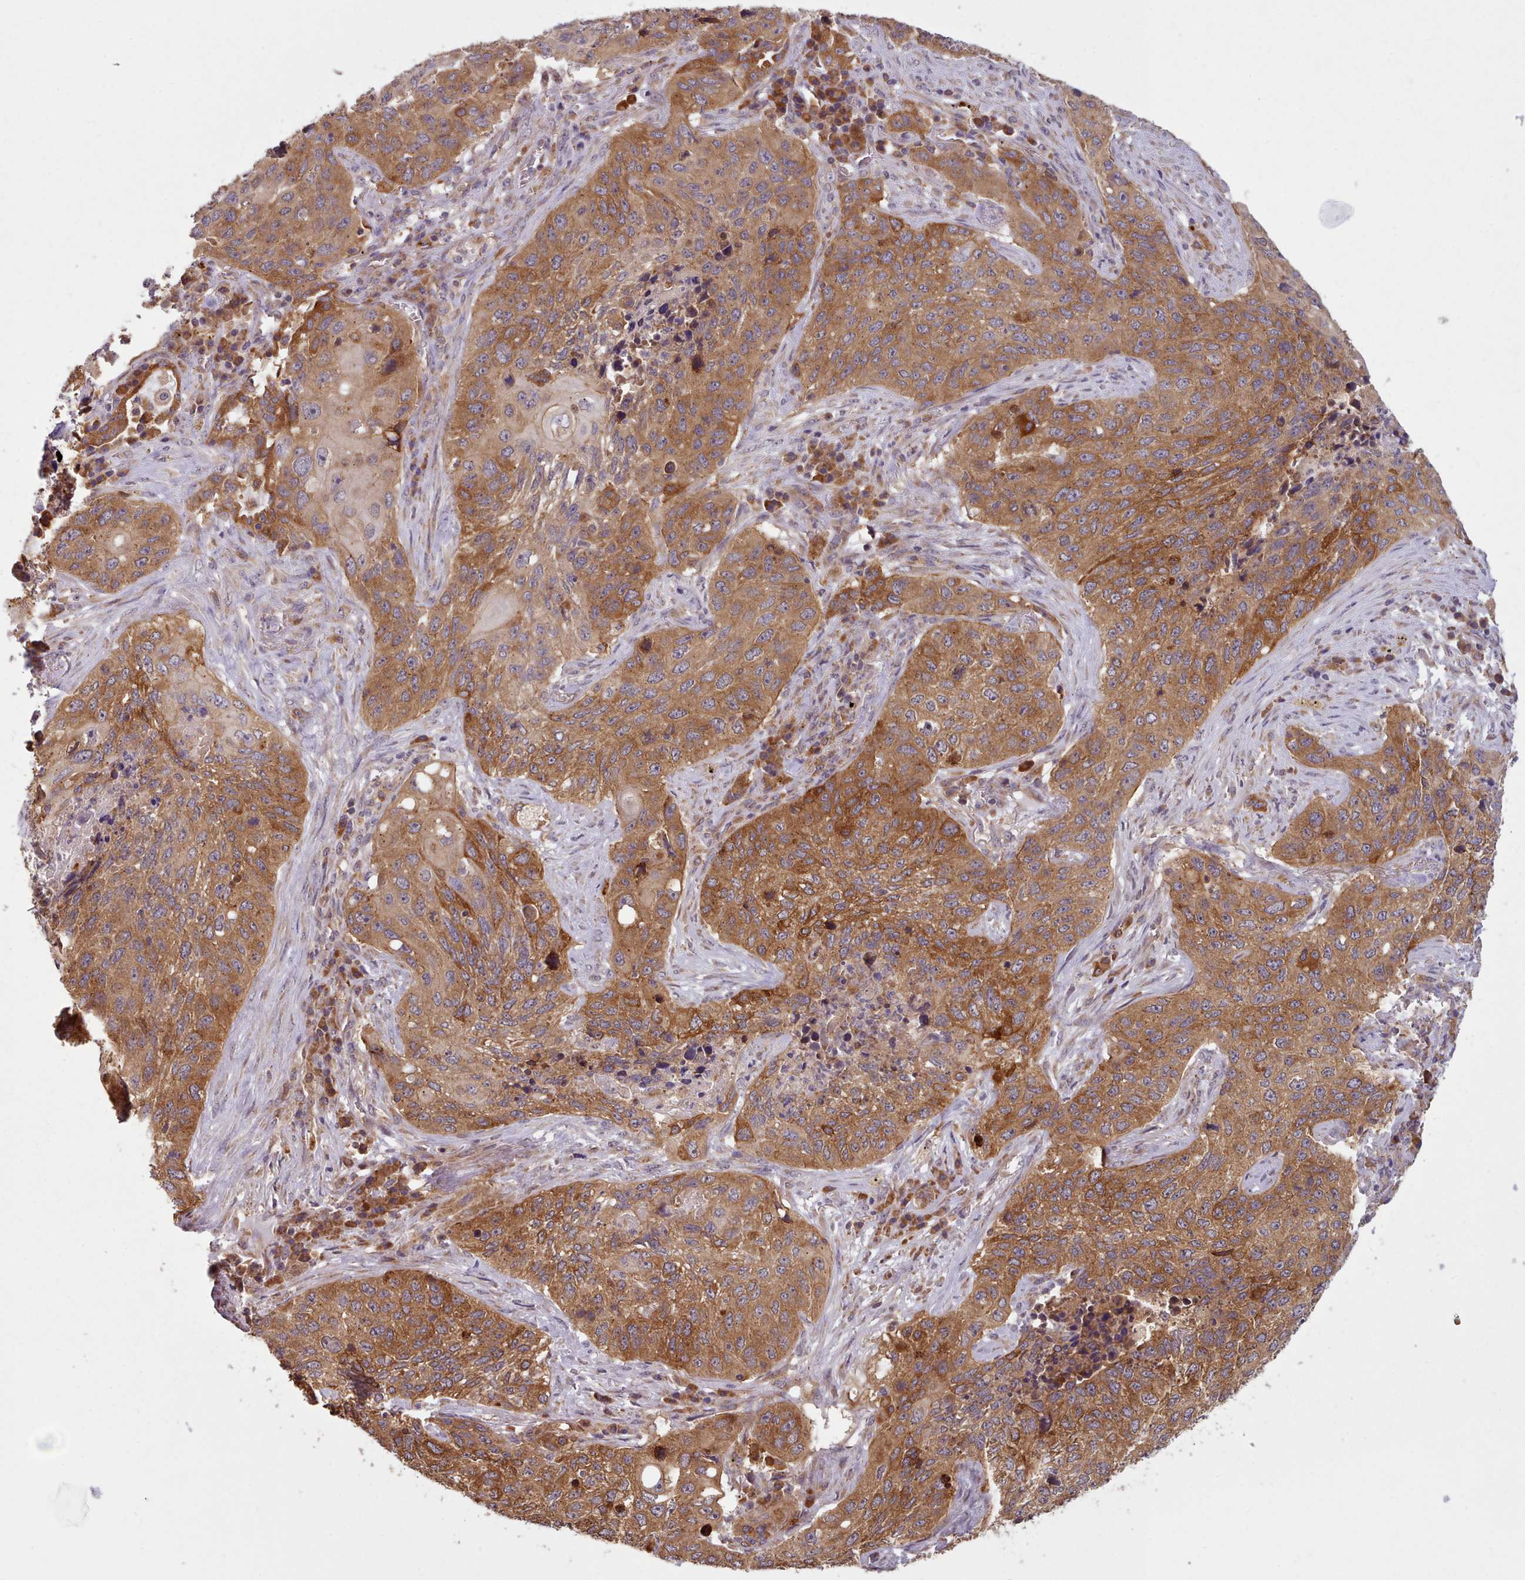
{"staining": {"intensity": "moderate", "quantity": ">75%", "location": "cytoplasmic/membranous"}, "tissue": "lung cancer", "cell_type": "Tumor cells", "image_type": "cancer", "snomed": [{"axis": "morphology", "description": "Squamous cell carcinoma, NOS"}, {"axis": "topography", "description": "Lung"}], "caption": "Squamous cell carcinoma (lung) stained with immunohistochemistry (IHC) exhibits moderate cytoplasmic/membranous expression in about >75% of tumor cells.", "gene": "CRYBG1", "patient": {"sex": "female", "age": 63}}